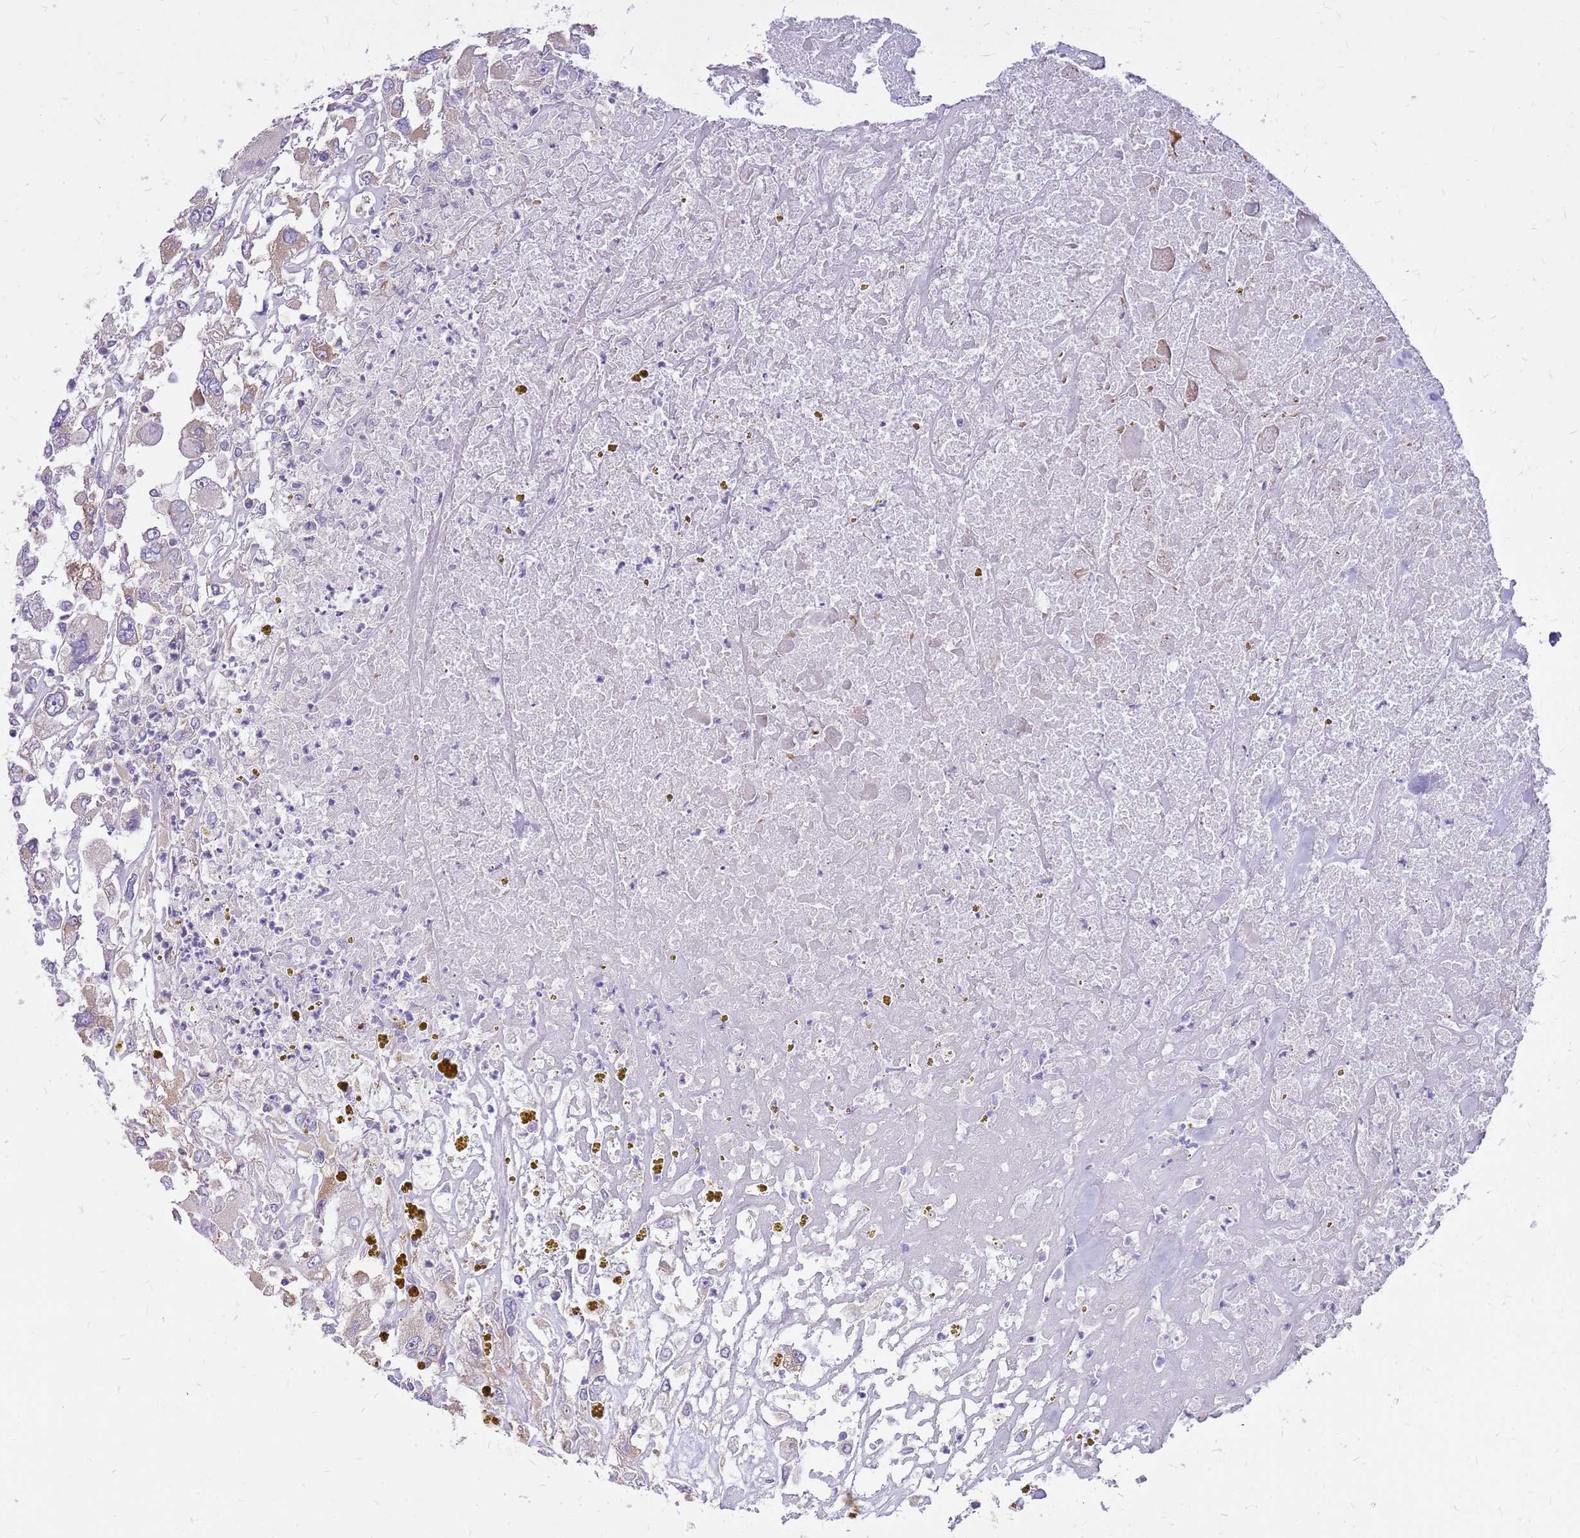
{"staining": {"intensity": "weak", "quantity": "<25%", "location": "cytoplasmic/membranous"}, "tissue": "renal cancer", "cell_type": "Tumor cells", "image_type": "cancer", "snomed": [{"axis": "morphology", "description": "Adenocarcinoma, NOS"}, {"axis": "topography", "description": "Kidney"}], "caption": "Immunohistochemistry image of neoplastic tissue: renal cancer stained with DAB (3,3'-diaminobenzidine) exhibits no significant protein positivity in tumor cells.", "gene": "WASHC4", "patient": {"sex": "female", "age": 52}}